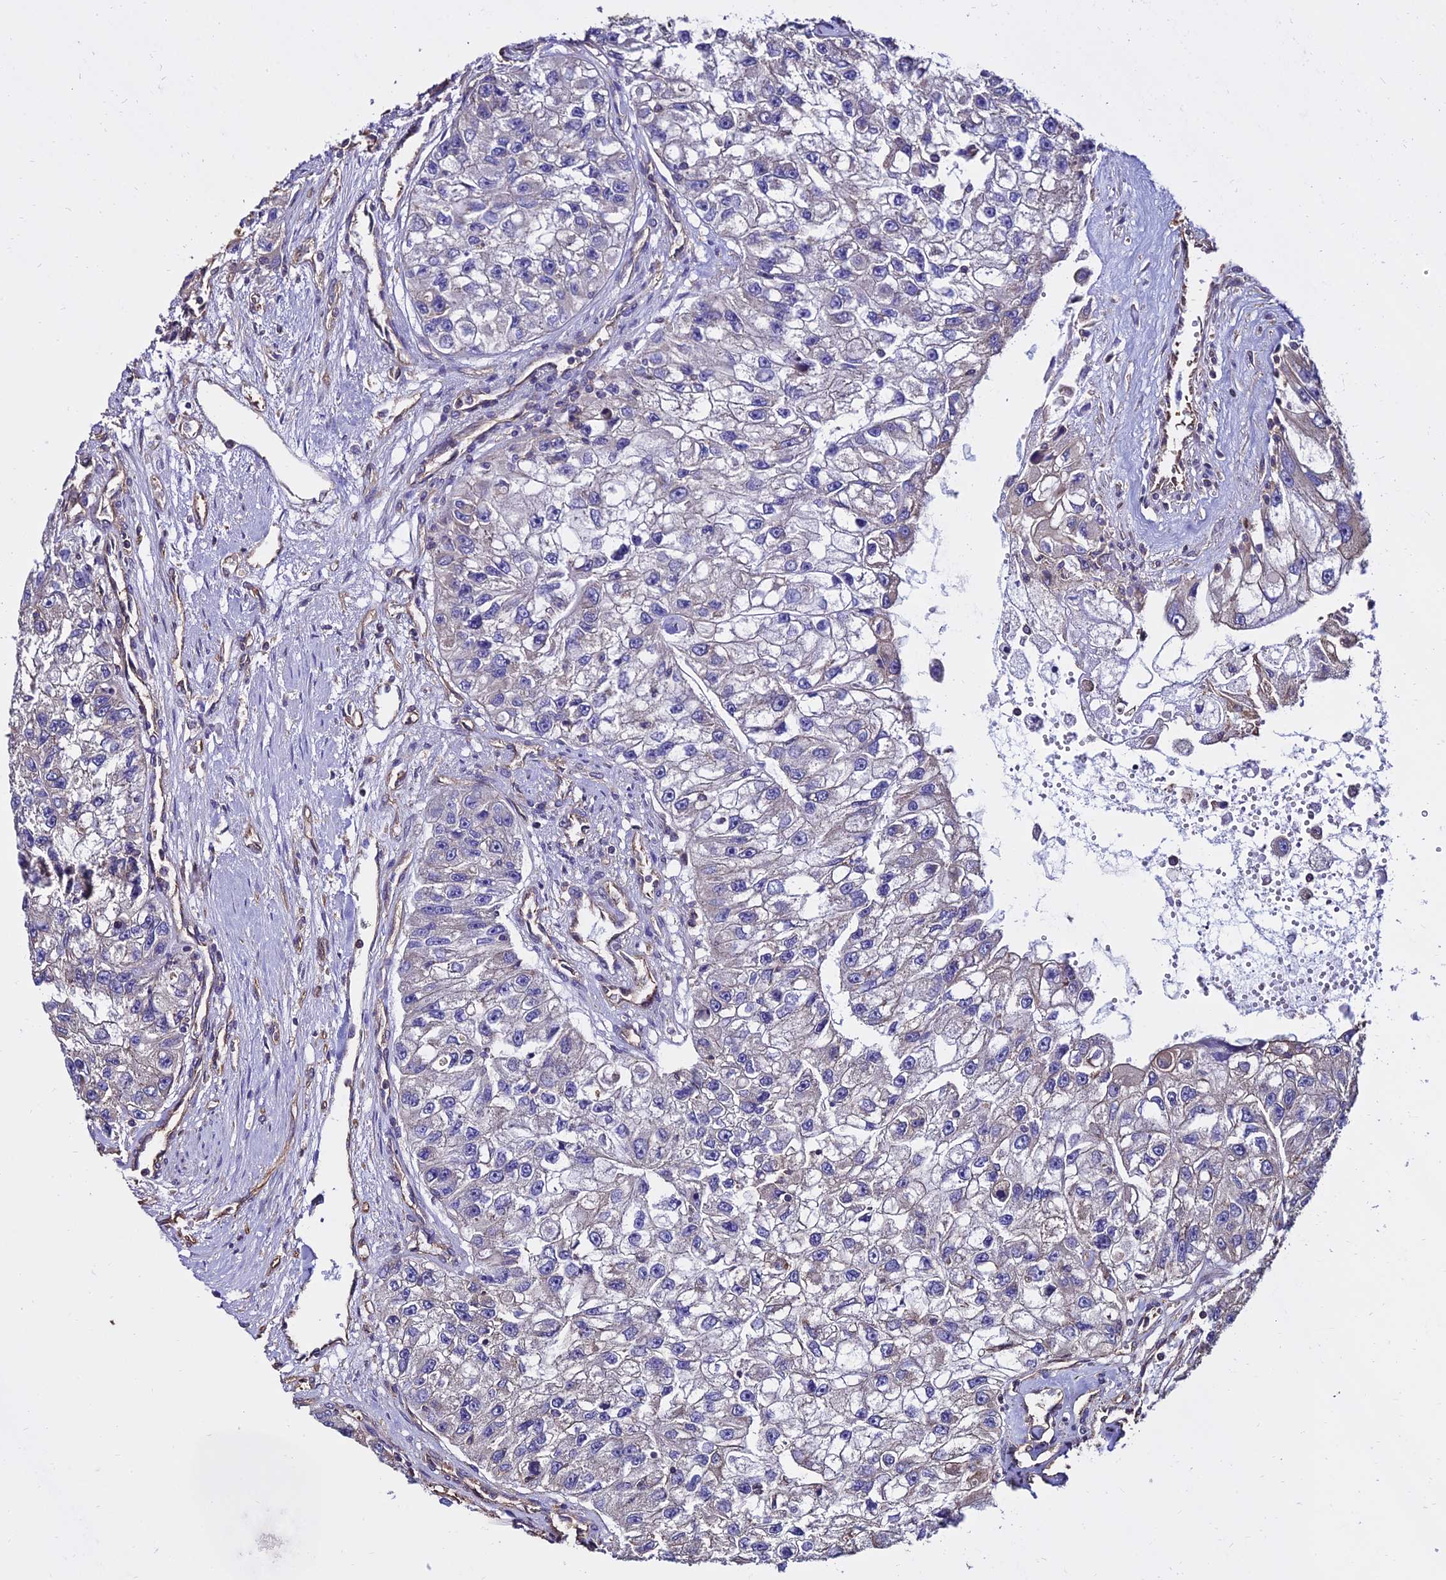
{"staining": {"intensity": "negative", "quantity": "none", "location": "none"}, "tissue": "renal cancer", "cell_type": "Tumor cells", "image_type": "cancer", "snomed": [{"axis": "morphology", "description": "Adenocarcinoma, NOS"}, {"axis": "topography", "description": "Kidney"}], "caption": "Photomicrograph shows no significant protein expression in tumor cells of renal cancer. (IHC, brightfield microscopy, high magnification).", "gene": "CALM2", "patient": {"sex": "male", "age": 63}}